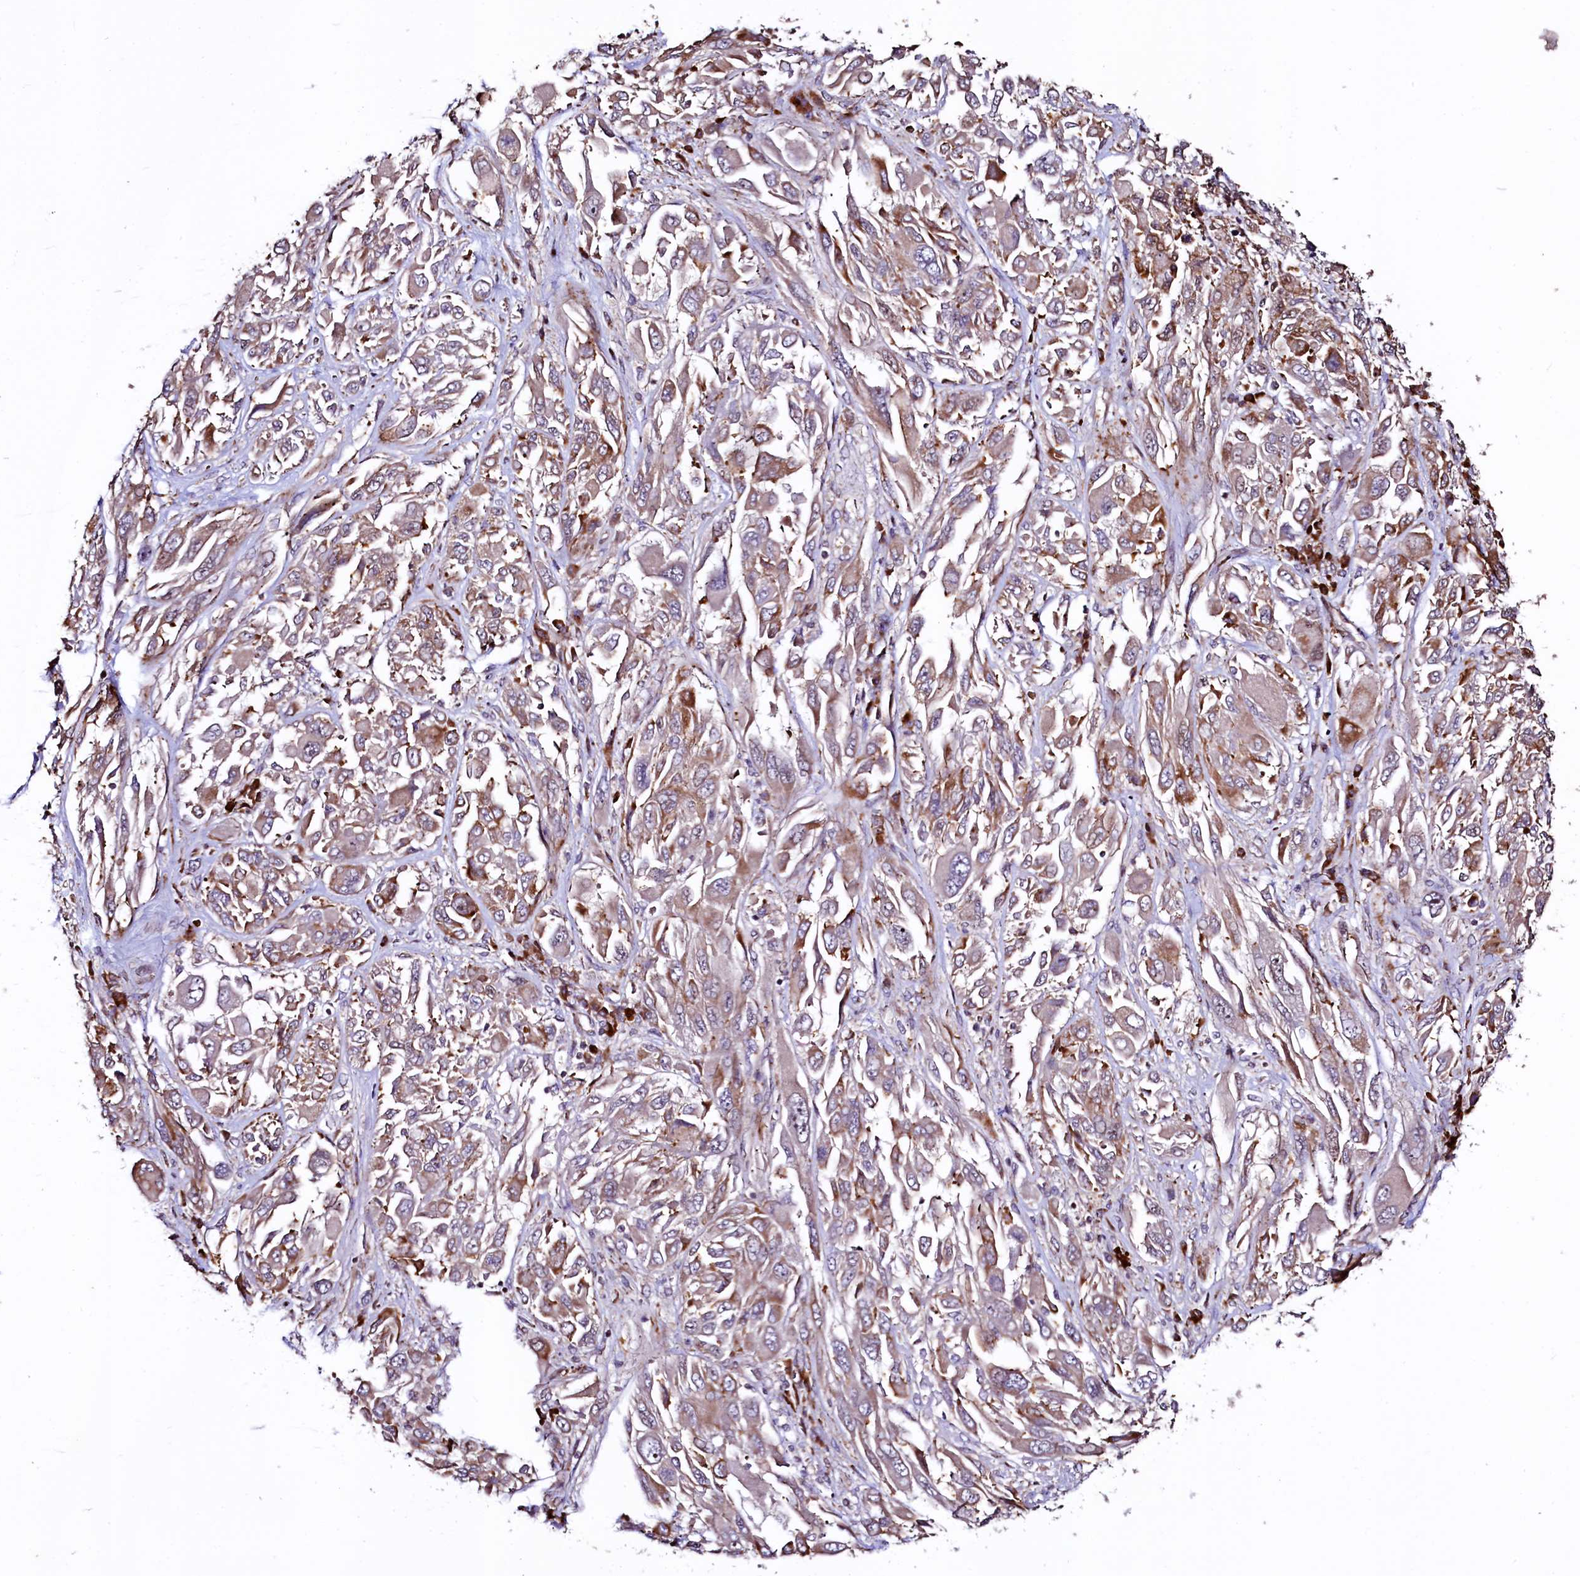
{"staining": {"intensity": "moderate", "quantity": "25%-75%", "location": "cytoplasmic/membranous,nuclear"}, "tissue": "melanoma", "cell_type": "Tumor cells", "image_type": "cancer", "snomed": [{"axis": "morphology", "description": "Malignant melanoma, NOS"}, {"axis": "topography", "description": "Skin"}], "caption": "Immunohistochemical staining of melanoma reveals medium levels of moderate cytoplasmic/membranous and nuclear expression in approximately 25%-75% of tumor cells. Using DAB (brown) and hematoxylin (blue) stains, captured at high magnification using brightfield microscopy.", "gene": "C5orf15", "patient": {"sex": "female", "age": 91}}